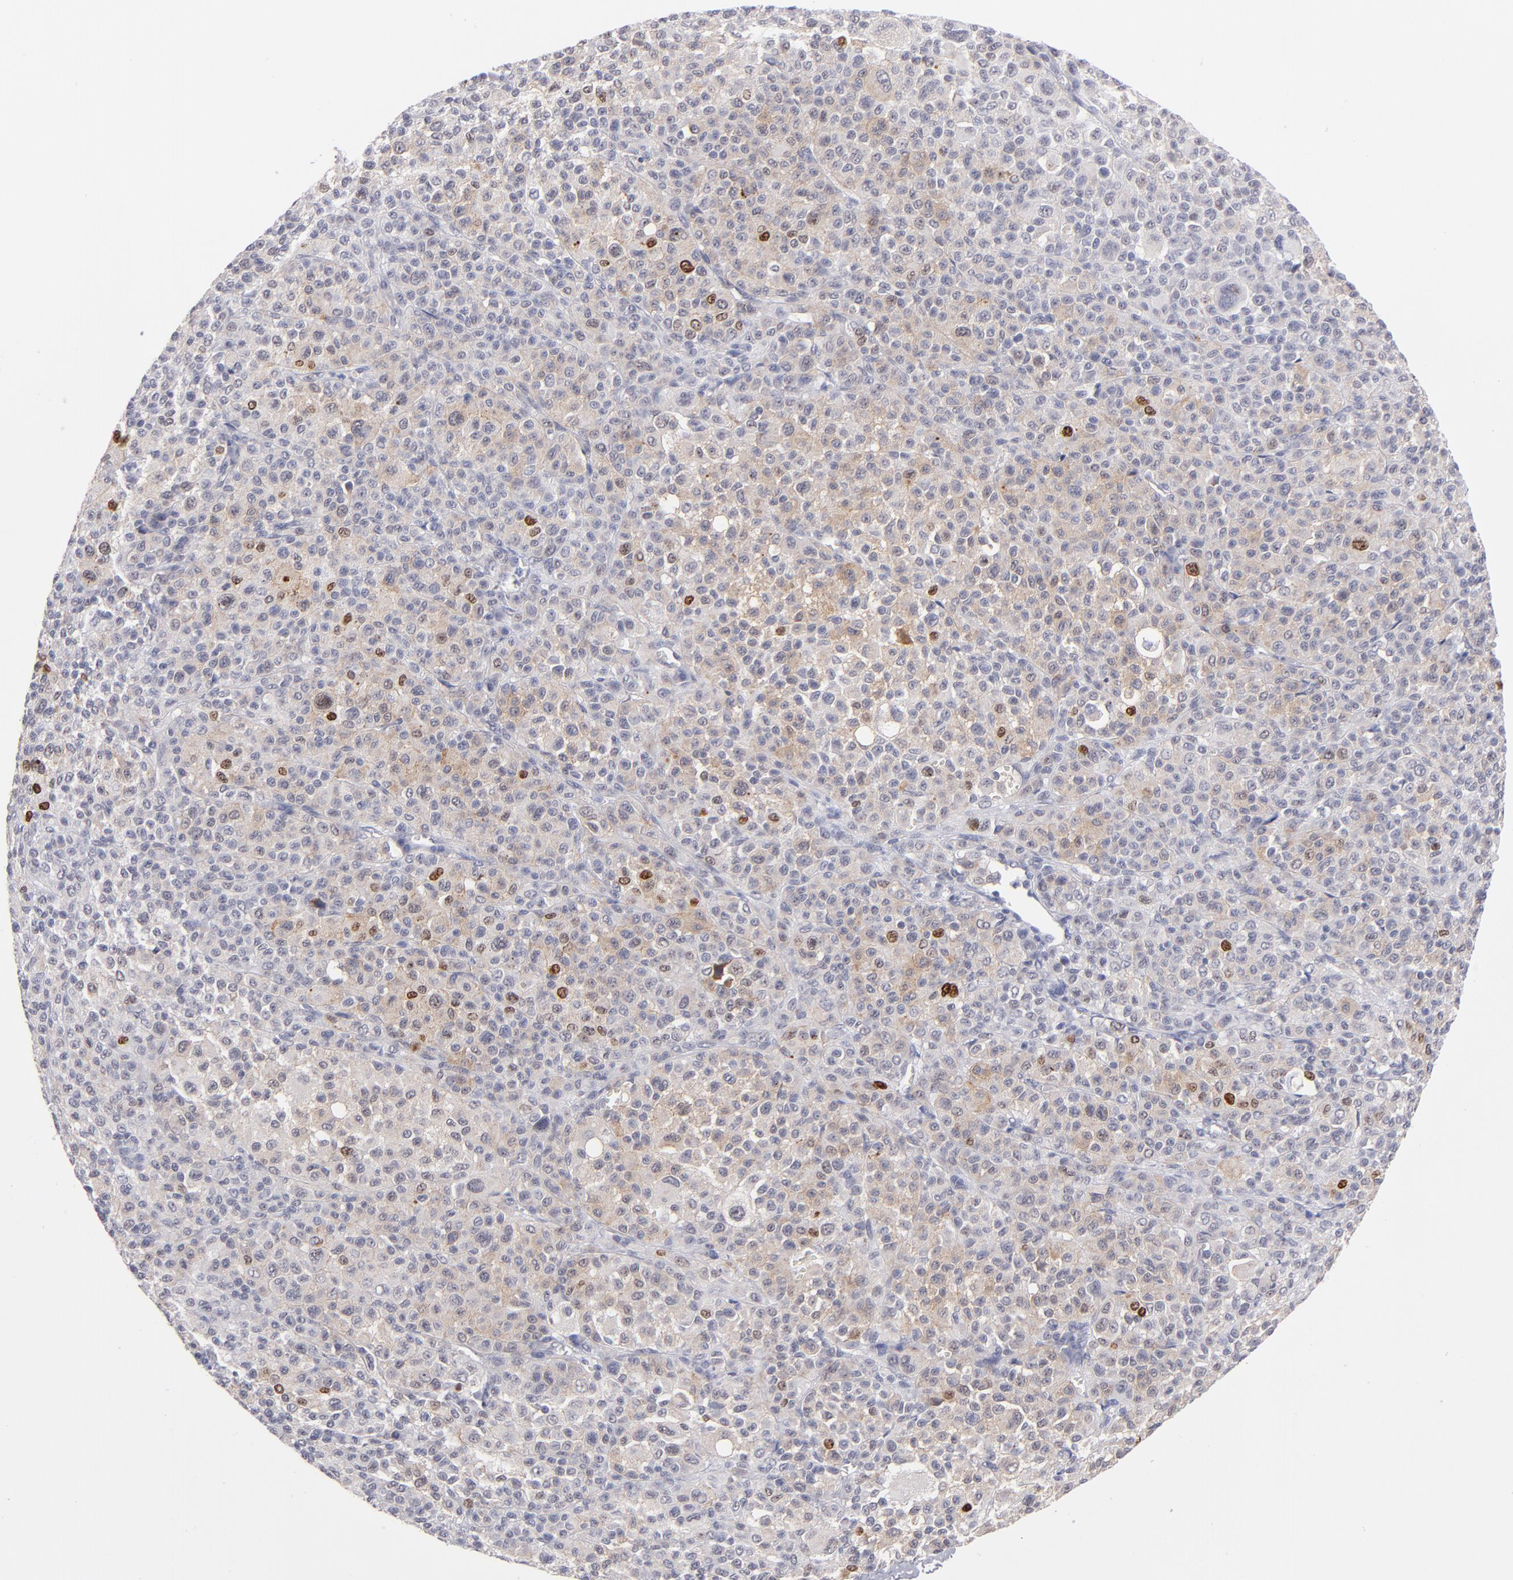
{"staining": {"intensity": "moderate", "quantity": "<25%", "location": "cytoplasmic/membranous,nuclear"}, "tissue": "melanoma", "cell_type": "Tumor cells", "image_type": "cancer", "snomed": [{"axis": "morphology", "description": "Malignant melanoma, Metastatic site"}, {"axis": "topography", "description": "Skin"}], "caption": "Protein staining of melanoma tissue exhibits moderate cytoplasmic/membranous and nuclear positivity in about <25% of tumor cells.", "gene": "TEX11", "patient": {"sex": "female", "age": 74}}